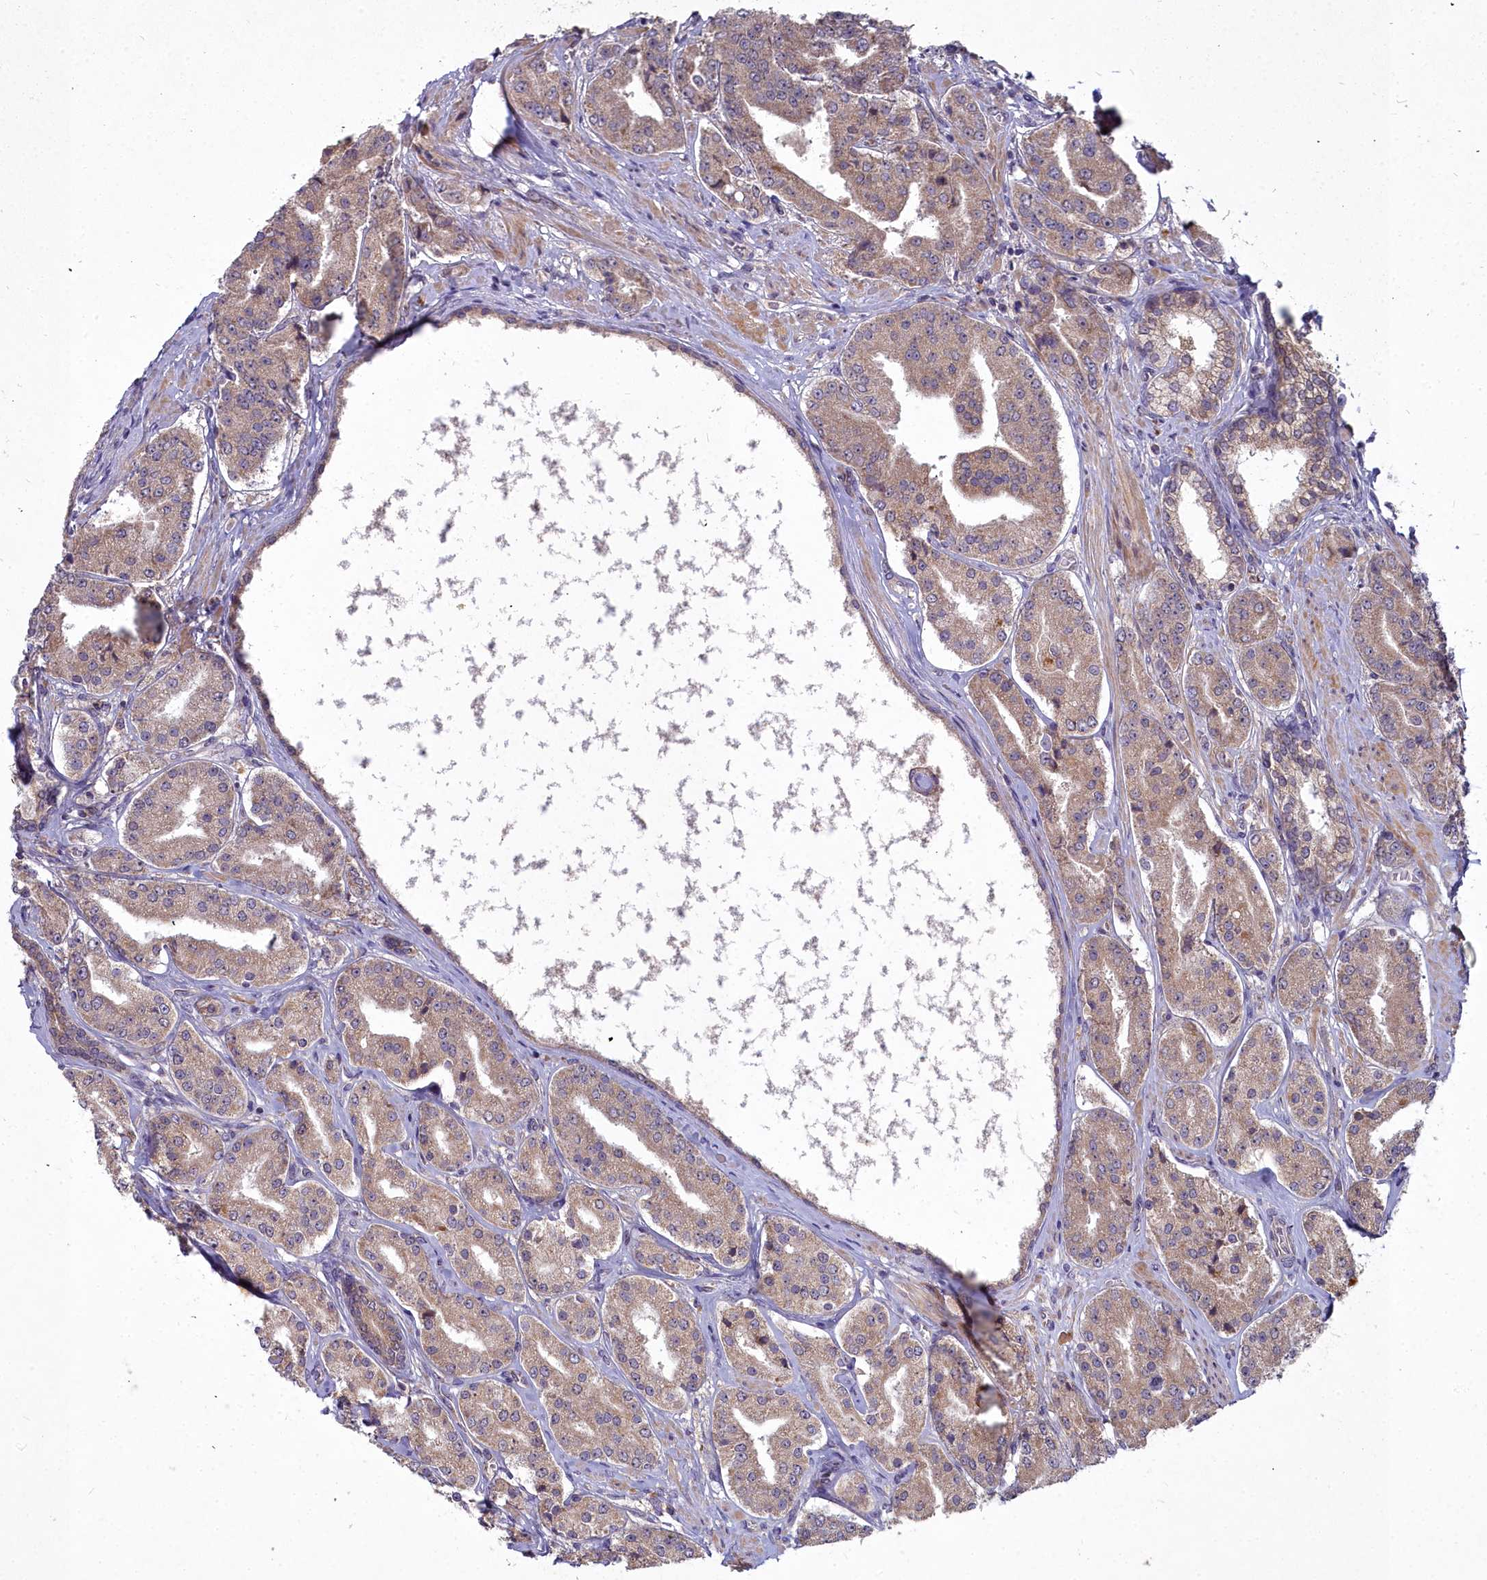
{"staining": {"intensity": "weak", "quantity": ">75%", "location": "cytoplasmic/membranous"}, "tissue": "prostate cancer", "cell_type": "Tumor cells", "image_type": "cancer", "snomed": [{"axis": "morphology", "description": "Adenocarcinoma, High grade"}, {"axis": "topography", "description": "Prostate"}], "caption": "IHC (DAB (3,3'-diaminobenzidine)) staining of human prostate cancer (high-grade adenocarcinoma) exhibits weak cytoplasmic/membranous protein positivity in approximately >75% of tumor cells.", "gene": "MICU2", "patient": {"sex": "male", "age": 63}}